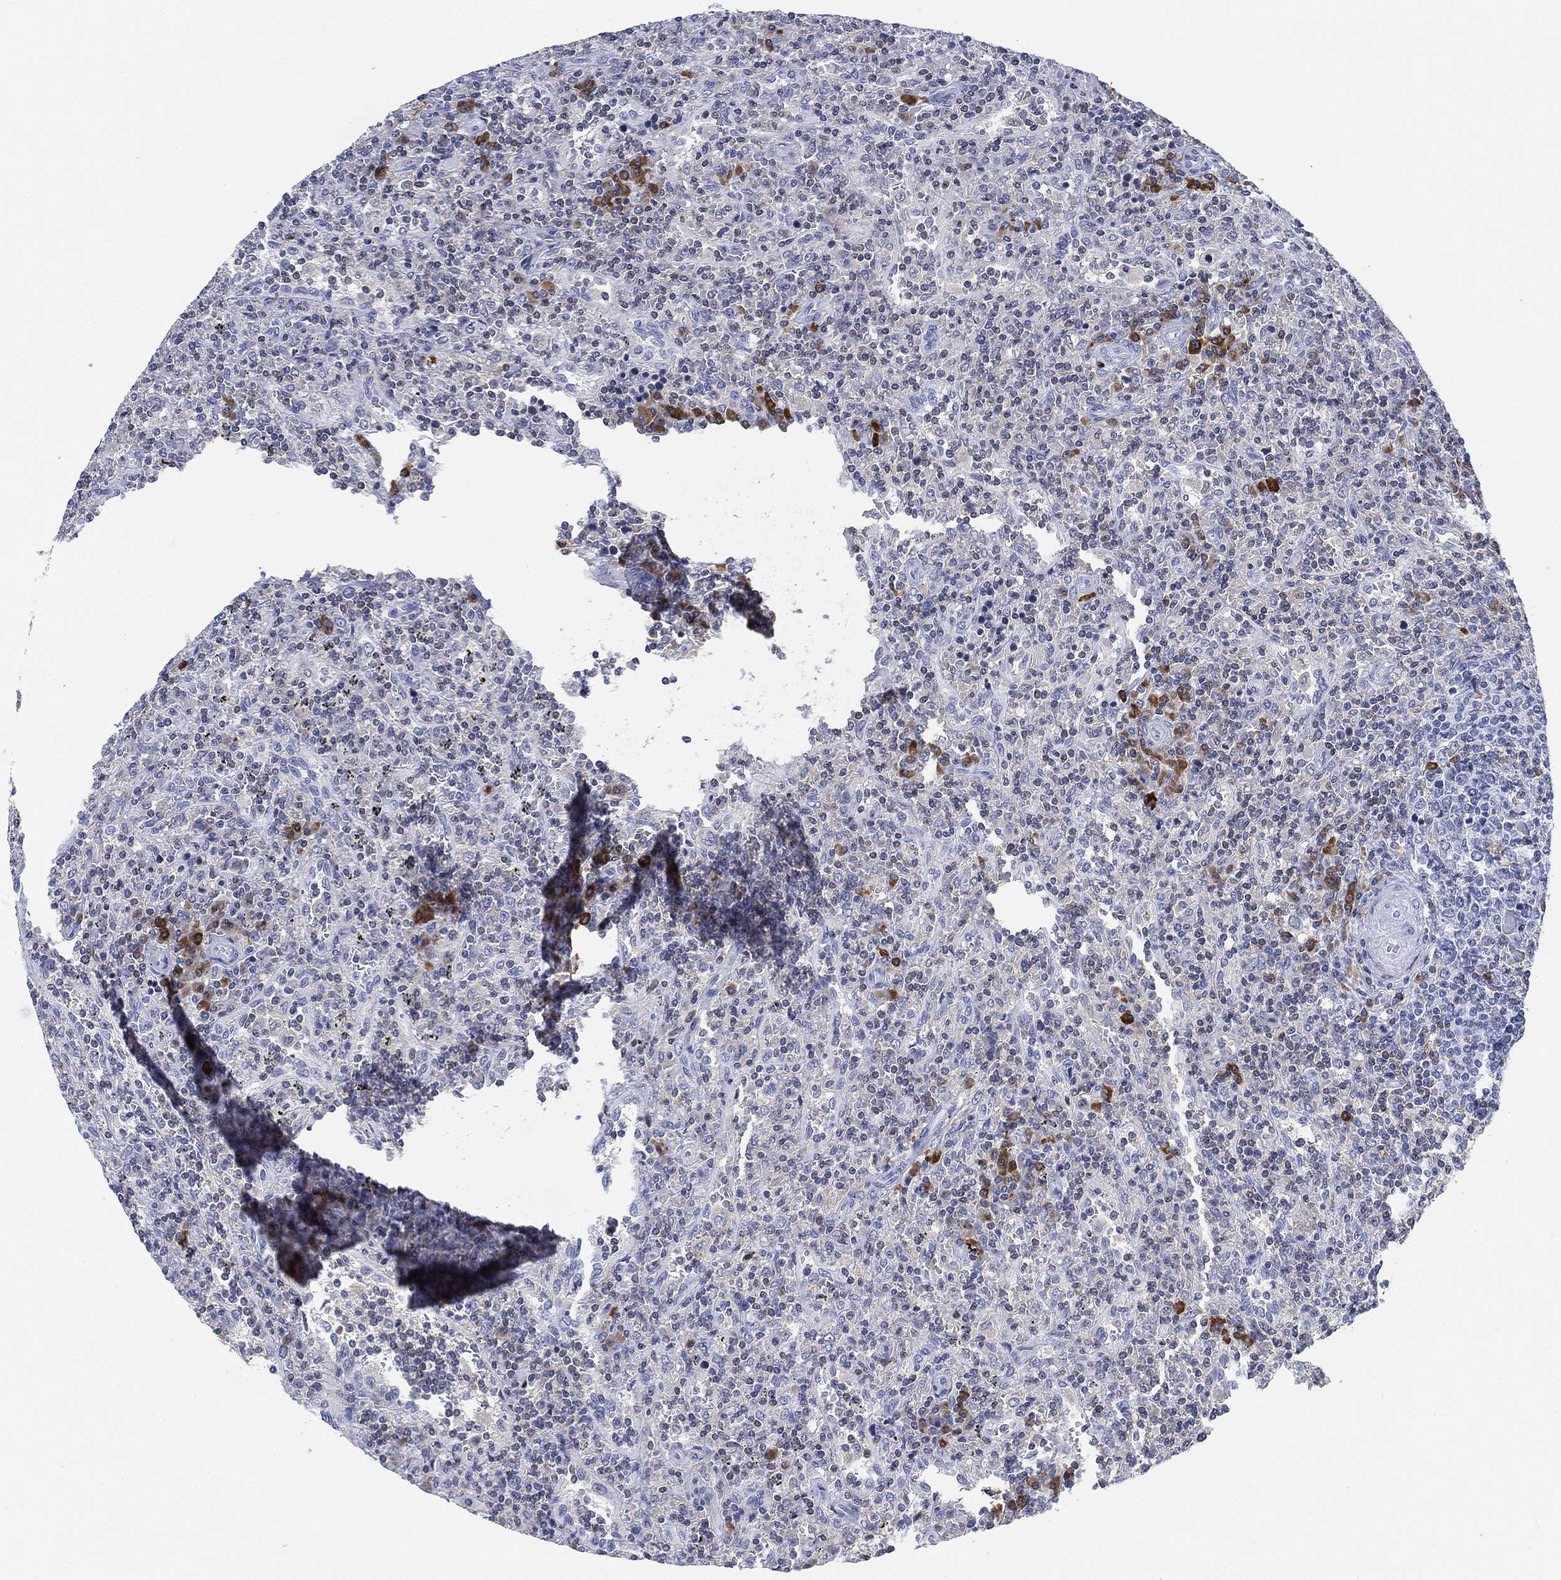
{"staining": {"intensity": "negative", "quantity": "none", "location": "none"}, "tissue": "lymphoma", "cell_type": "Tumor cells", "image_type": "cancer", "snomed": [{"axis": "morphology", "description": "Malignant lymphoma, non-Hodgkin's type, Low grade"}, {"axis": "topography", "description": "Spleen"}], "caption": "This is an immunohistochemistry (IHC) photomicrograph of low-grade malignant lymphoma, non-Hodgkin's type. There is no staining in tumor cells.", "gene": "FYB1", "patient": {"sex": "male", "age": 62}}